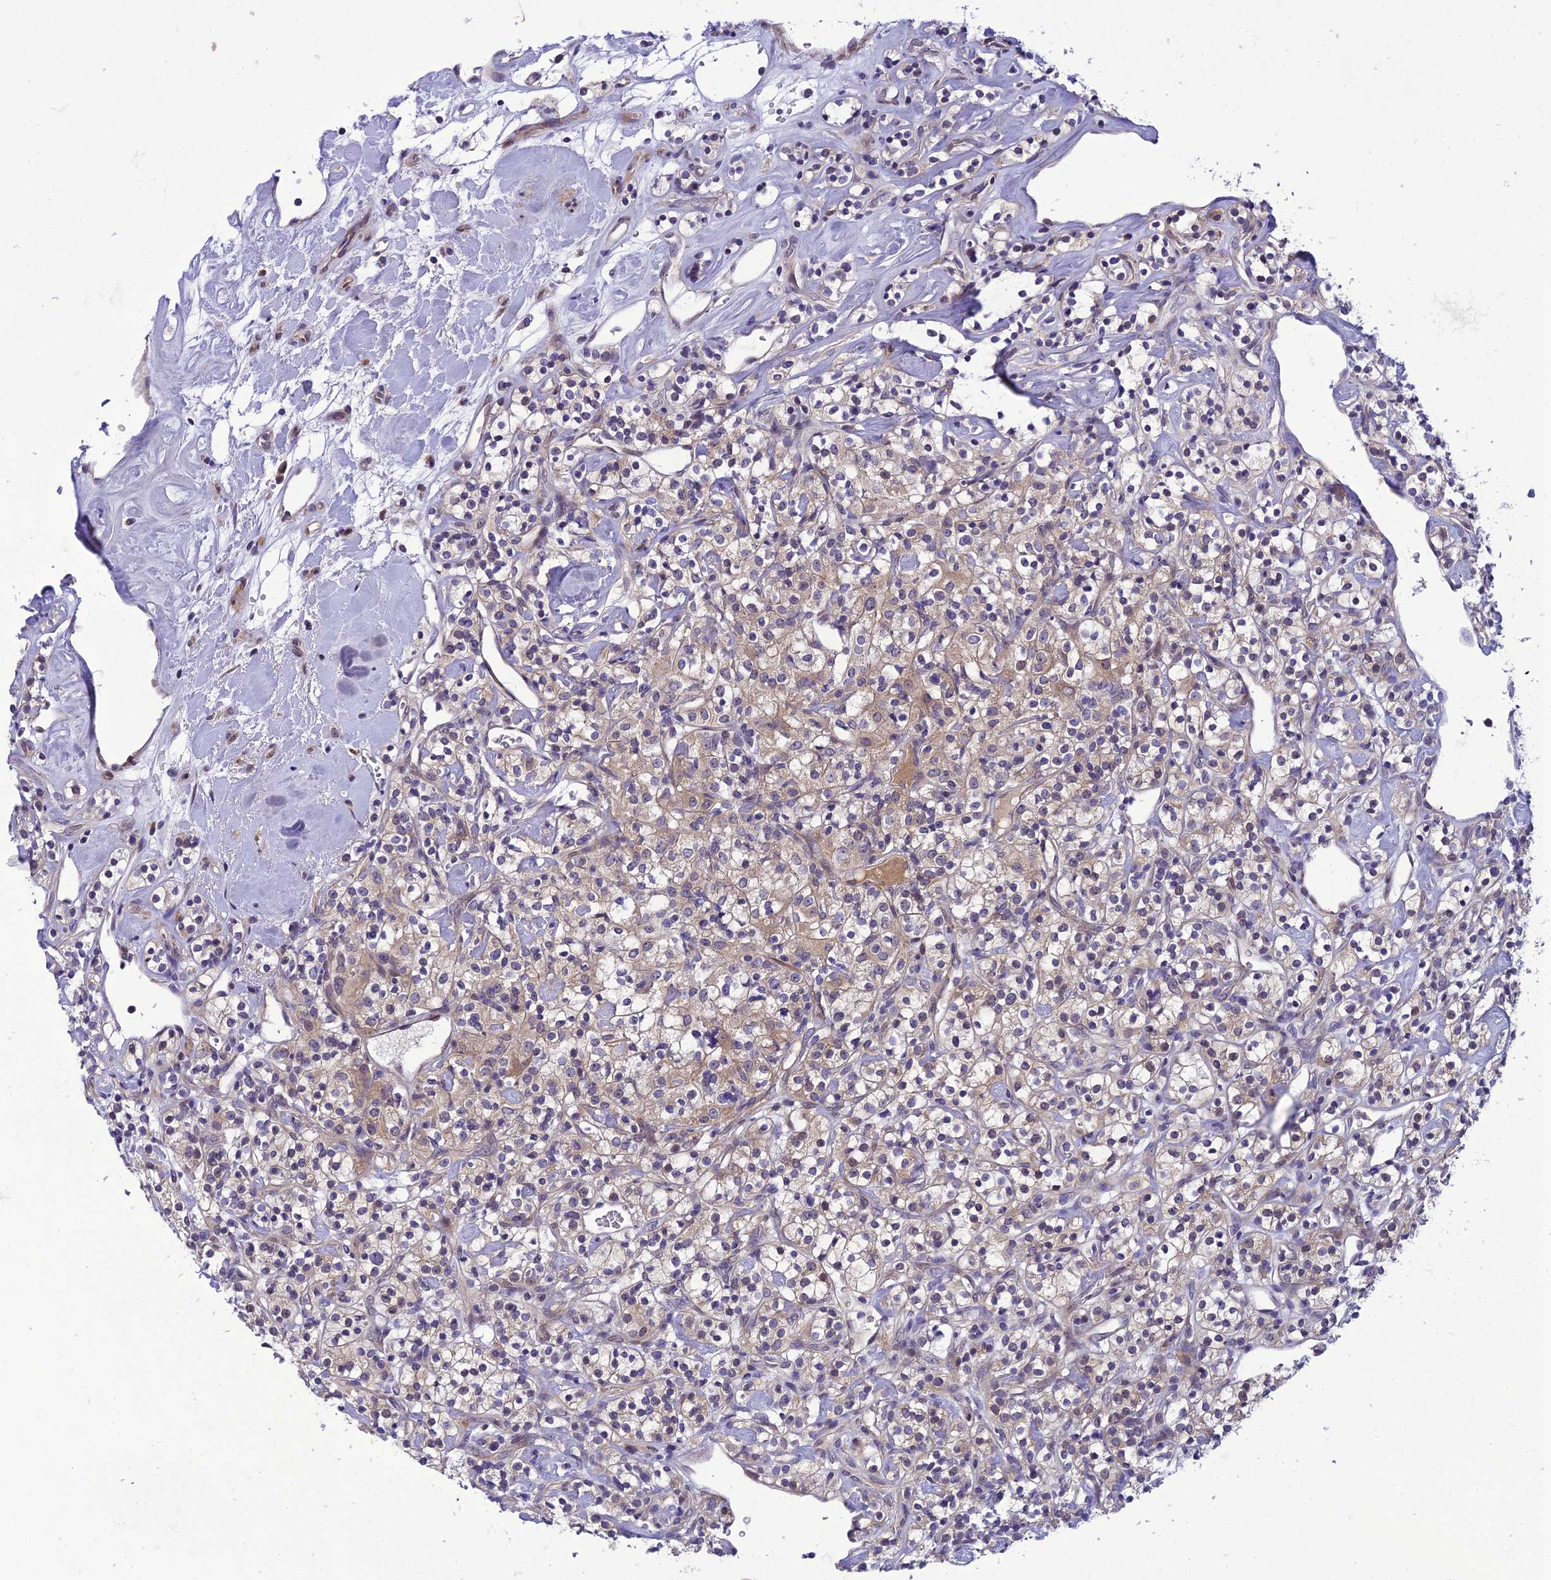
{"staining": {"intensity": "weak", "quantity": ">75%", "location": "cytoplasmic/membranous"}, "tissue": "renal cancer", "cell_type": "Tumor cells", "image_type": "cancer", "snomed": [{"axis": "morphology", "description": "Adenocarcinoma, NOS"}, {"axis": "topography", "description": "Kidney"}], "caption": "The histopathology image demonstrates staining of renal adenocarcinoma, revealing weak cytoplasmic/membranous protein positivity (brown color) within tumor cells.", "gene": "GAB4", "patient": {"sex": "male", "age": 77}}